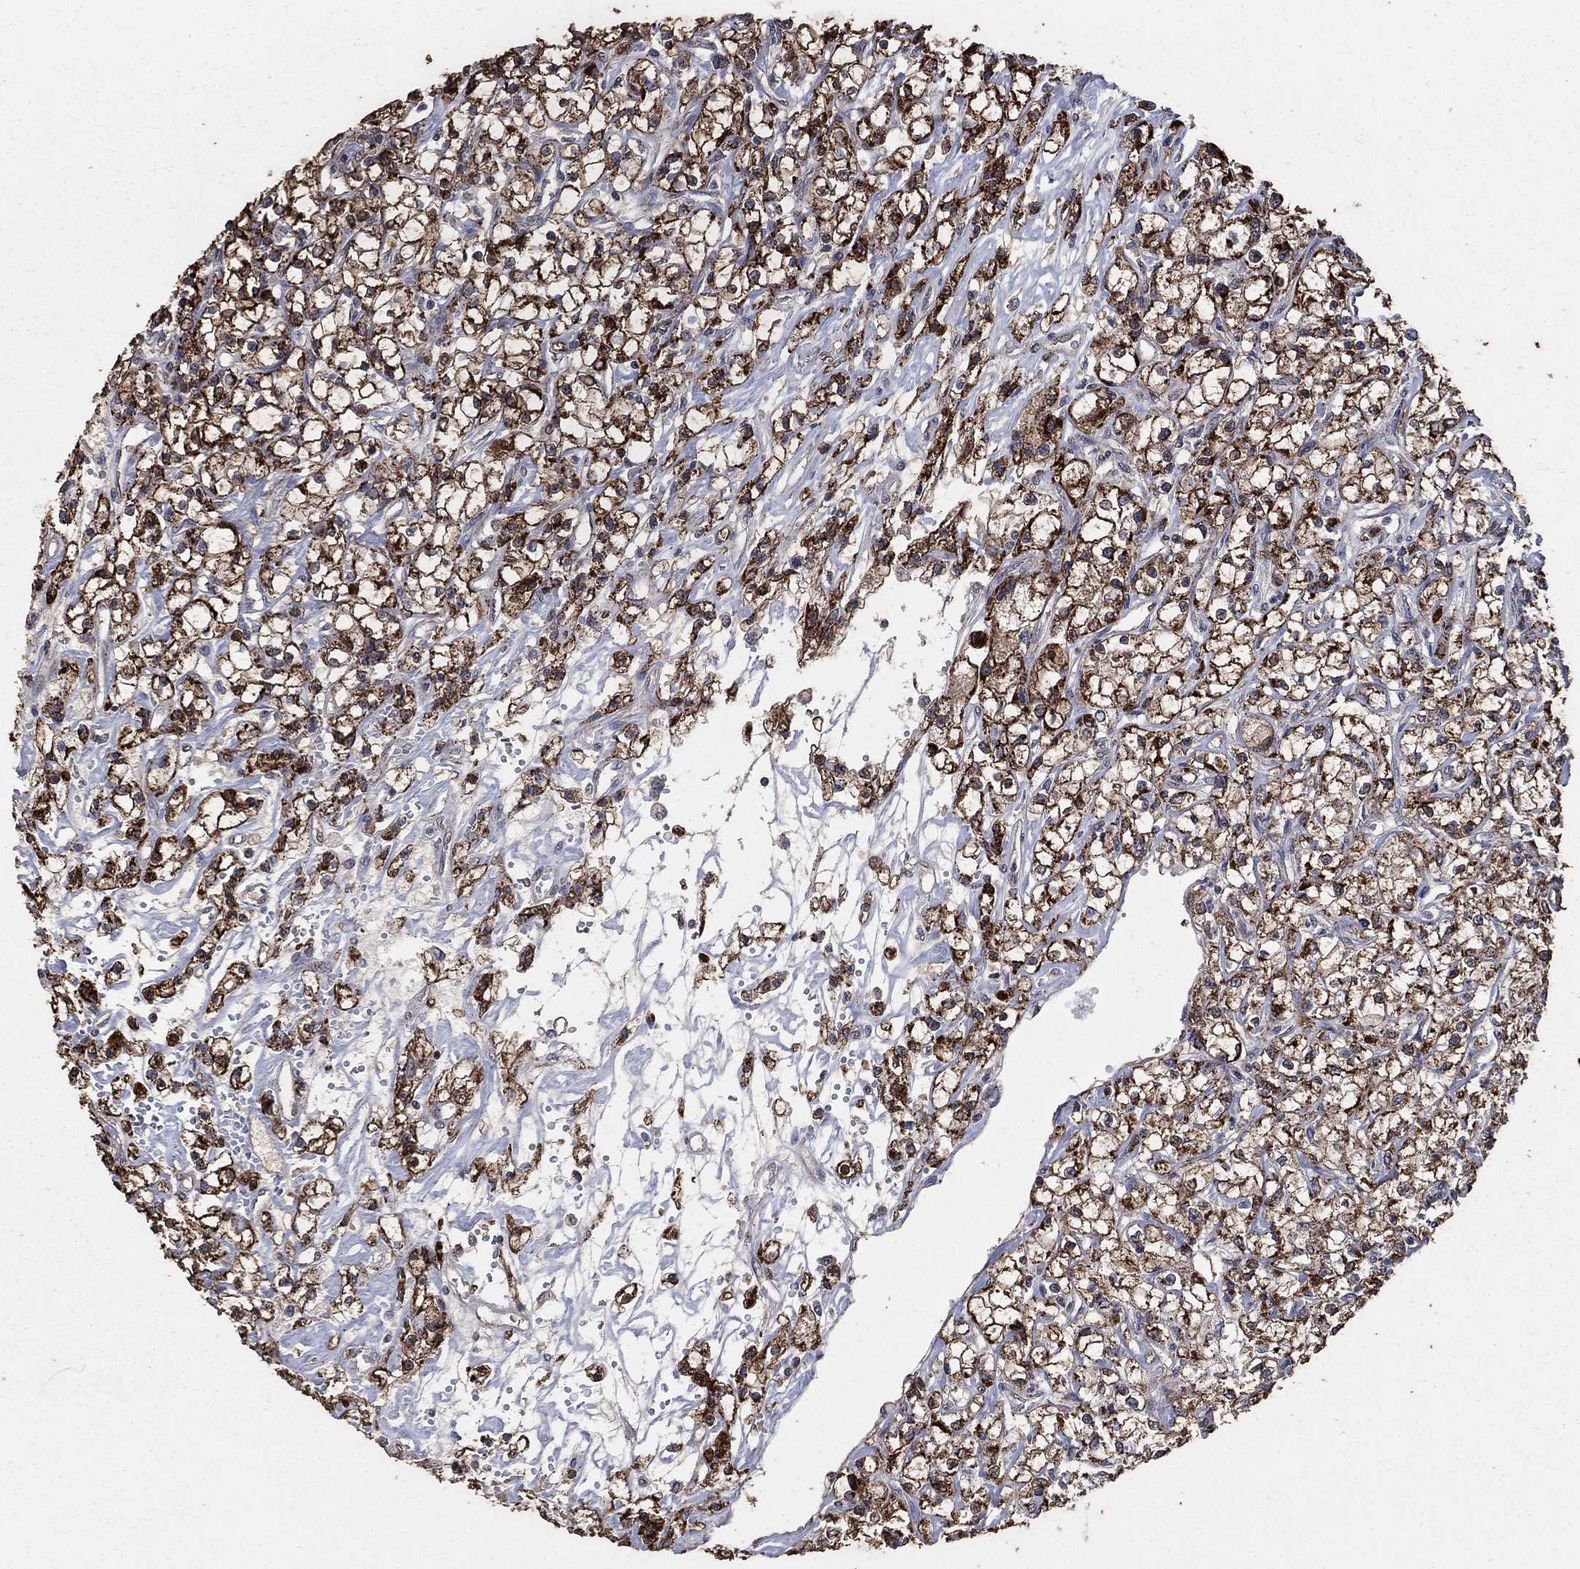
{"staining": {"intensity": "strong", "quantity": "25%-75%", "location": "cytoplasmic/membranous"}, "tissue": "renal cancer", "cell_type": "Tumor cells", "image_type": "cancer", "snomed": [{"axis": "morphology", "description": "Adenocarcinoma, NOS"}, {"axis": "topography", "description": "Kidney"}], "caption": "Human renal cancer (adenocarcinoma) stained with a brown dye reveals strong cytoplasmic/membranous positive expression in about 25%-75% of tumor cells.", "gene": "MRPS24", "patient": {"sex": "female", "age": 59}}